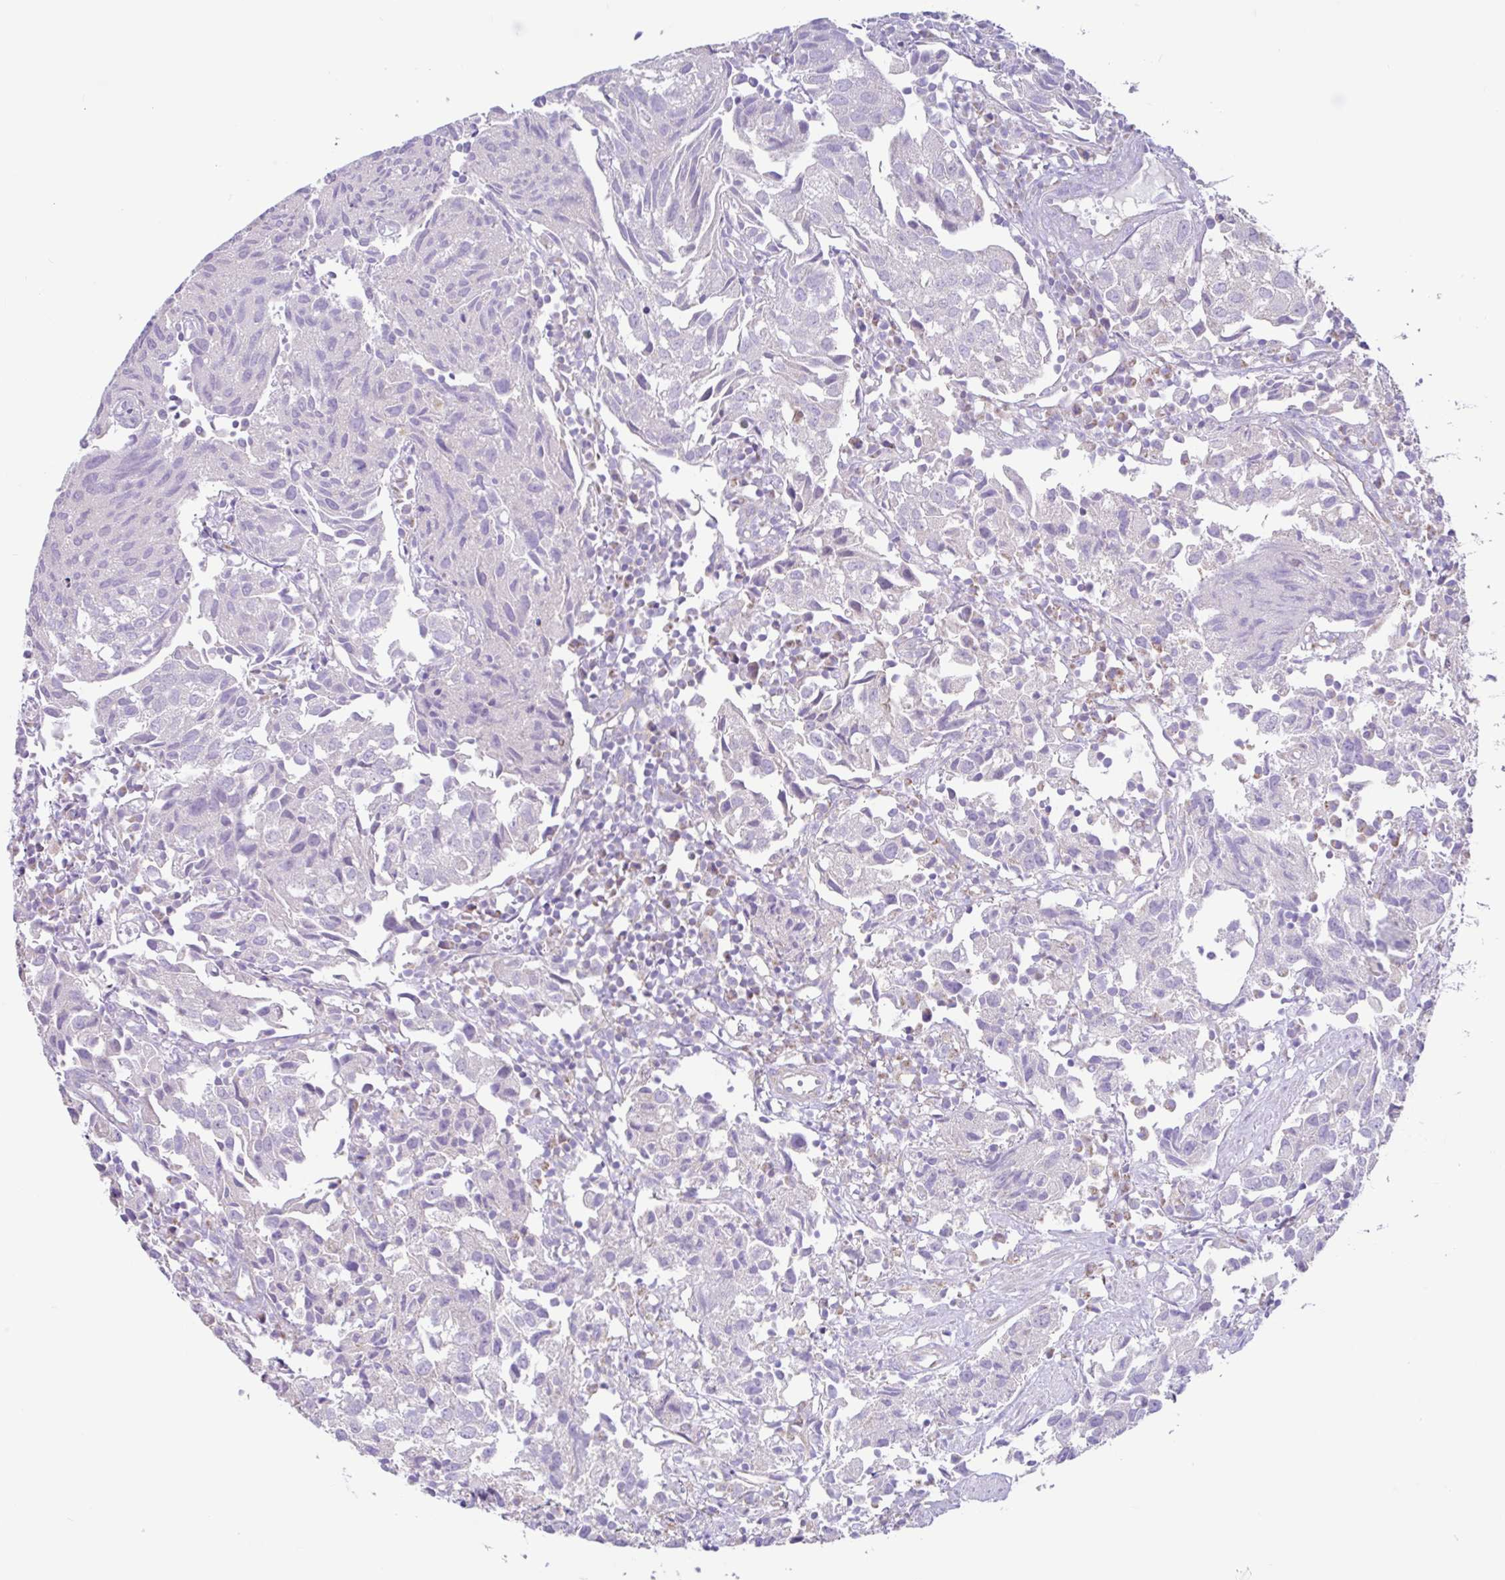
{"staining": {"intensity": "negative", "quantity": "none", "location": "none"}, "tissue": "urothelial cancer", "cell_type": "Tumor cells", "image_type": "cancer", "snomed": [{"axis": "morphology", "description": "Urothelial carcinoma, High grade"}, {"axis": "topography", "description": "Urinary bladder"}], "caption": "Micrograph shows no significant protein expression in tumor cells of urothelial cancer. The staining is performed using DAB (3,3'-diaminobenzidine) brown chromogen with nuclei counter-stained in using hematoxylin.", "gene": "NDUFS2", "patient": {"sex": "female", "age": 75}}